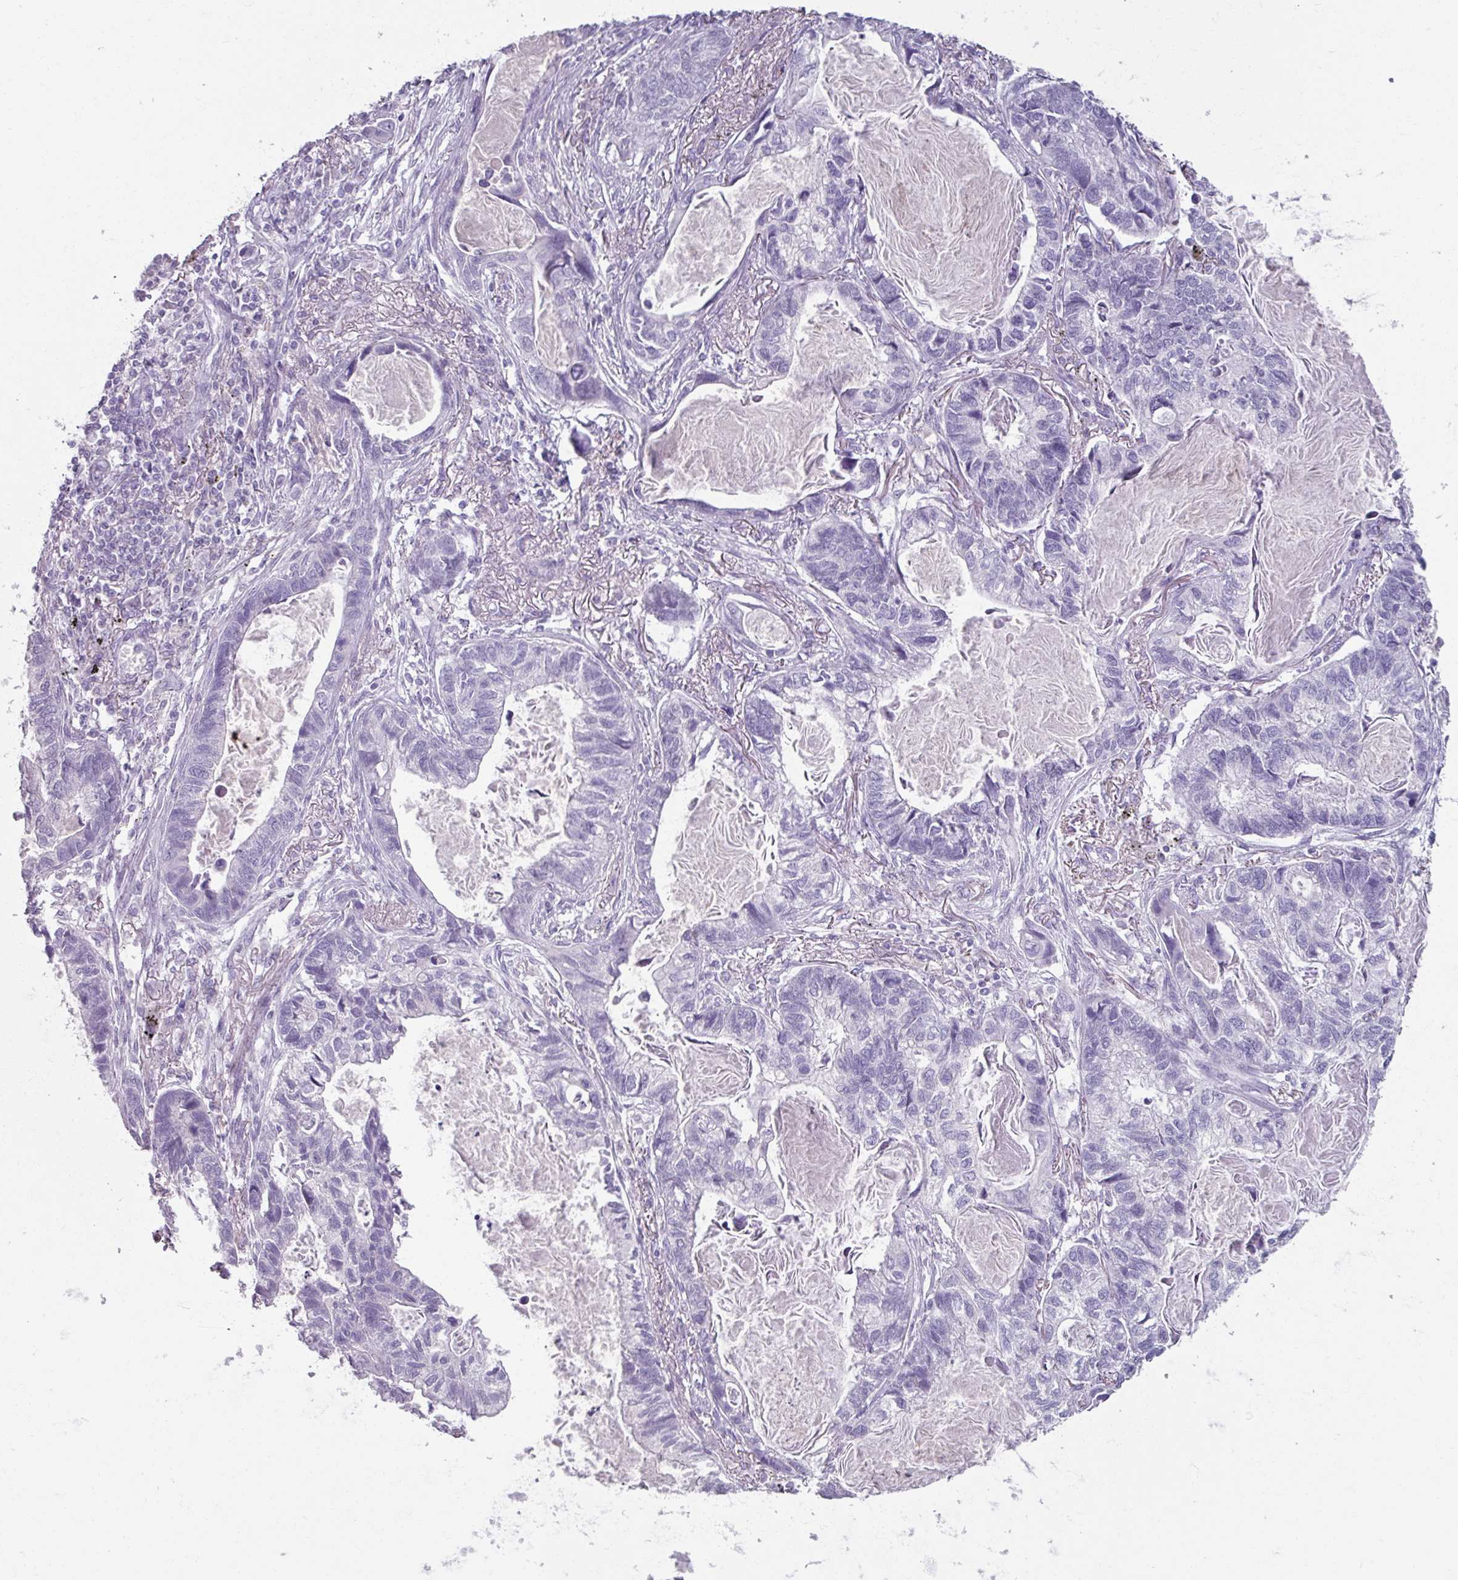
{"staining": {"intensity": "negative", "quantity": "none", "location": "none"}, "tissue": "lung cancer", "cell_type": "Tumor cells", "image_type": "cancer", "snomed": [{"axis": "morphology", "description": "Adenocarcinoma, NOS"}, {"axis": "topography", "description": "Lung"}], "caption": "Protein analysis of lung cancer (adenocarcinoma) exhibits no significant staining in tumor cells.", "gene": "SLC27A5", "patient": {"sex": "male", "age": 67}}